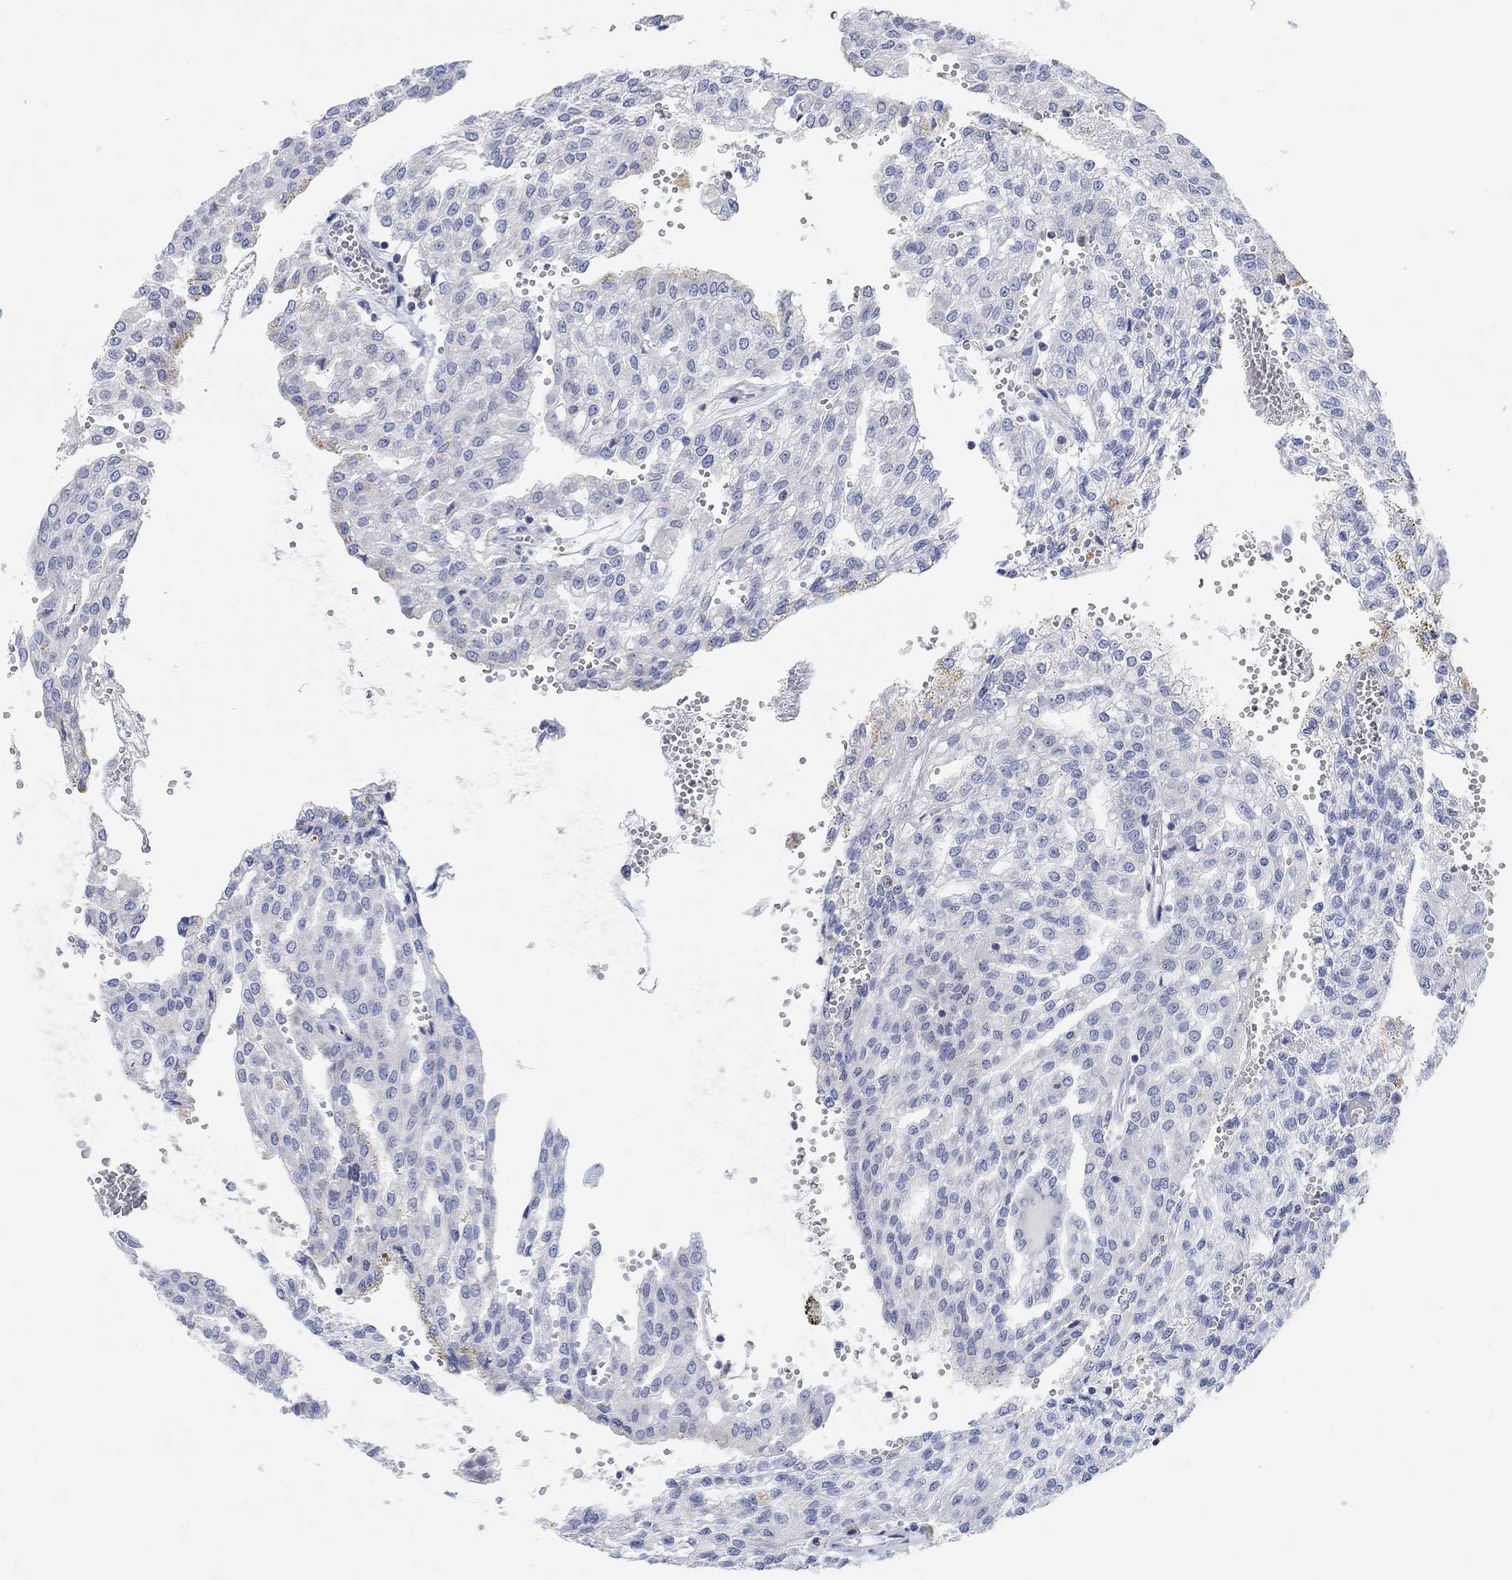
{"staining": {"intensity": "negative", "quantity": "none", "location": "none"}, "tissue": "renal cancer", "cell_type": "Tumor cells", "image_type": "cancer", "snomed": [{"axis": "morphology", "description": "Adenocarcinoma, NOS"}, {"axis": "topography", "description": "Kidney"}], "caption": "A photomicrograph of human renal adenocarcinoma is negative for staining in tumor cells.", "gene": "ATP6V1E2", "patient": {"sex": "male", "age": 63}}